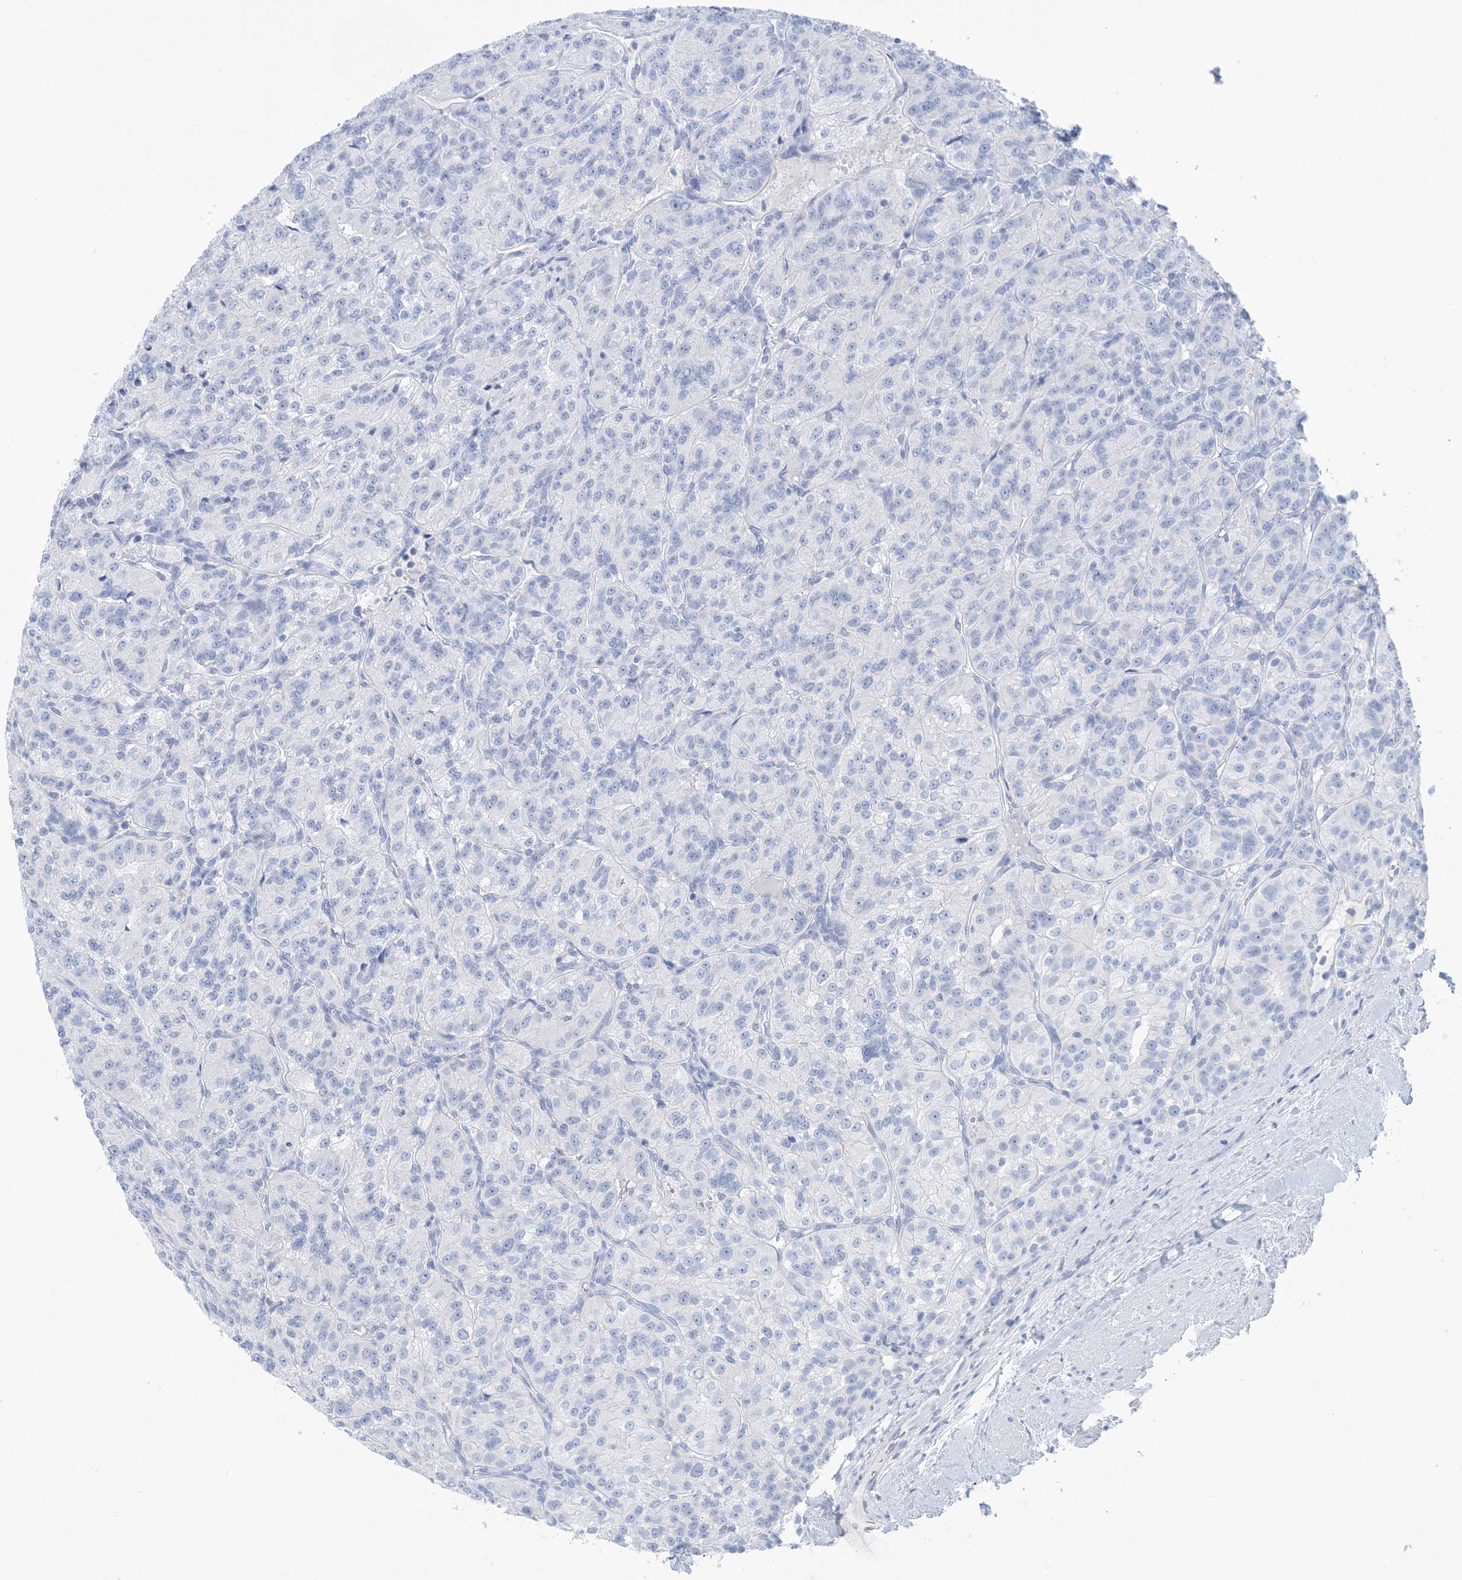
{"staining": {"intensity": "negative", "quantity": "none", "location": "none"}, "tissue": "renal cancer", "cell_type": "Tumor cells", "image_type": "cancer", "snomed": [{"axis": "morphology", "description": "Adenocarcinoma, NOS"}, {"axis": "topography", "description": "Kidney"}], "caption": "IHC micrograph of neoplastic tissue: renal cancer (adenocarcinoma) stained with DAB (3,3'-diaminobenzidine) shows no significant protein positivity in tumor cells.", "gene": "SH3YL1", "patient": {"sex": "female", "age": 63}}